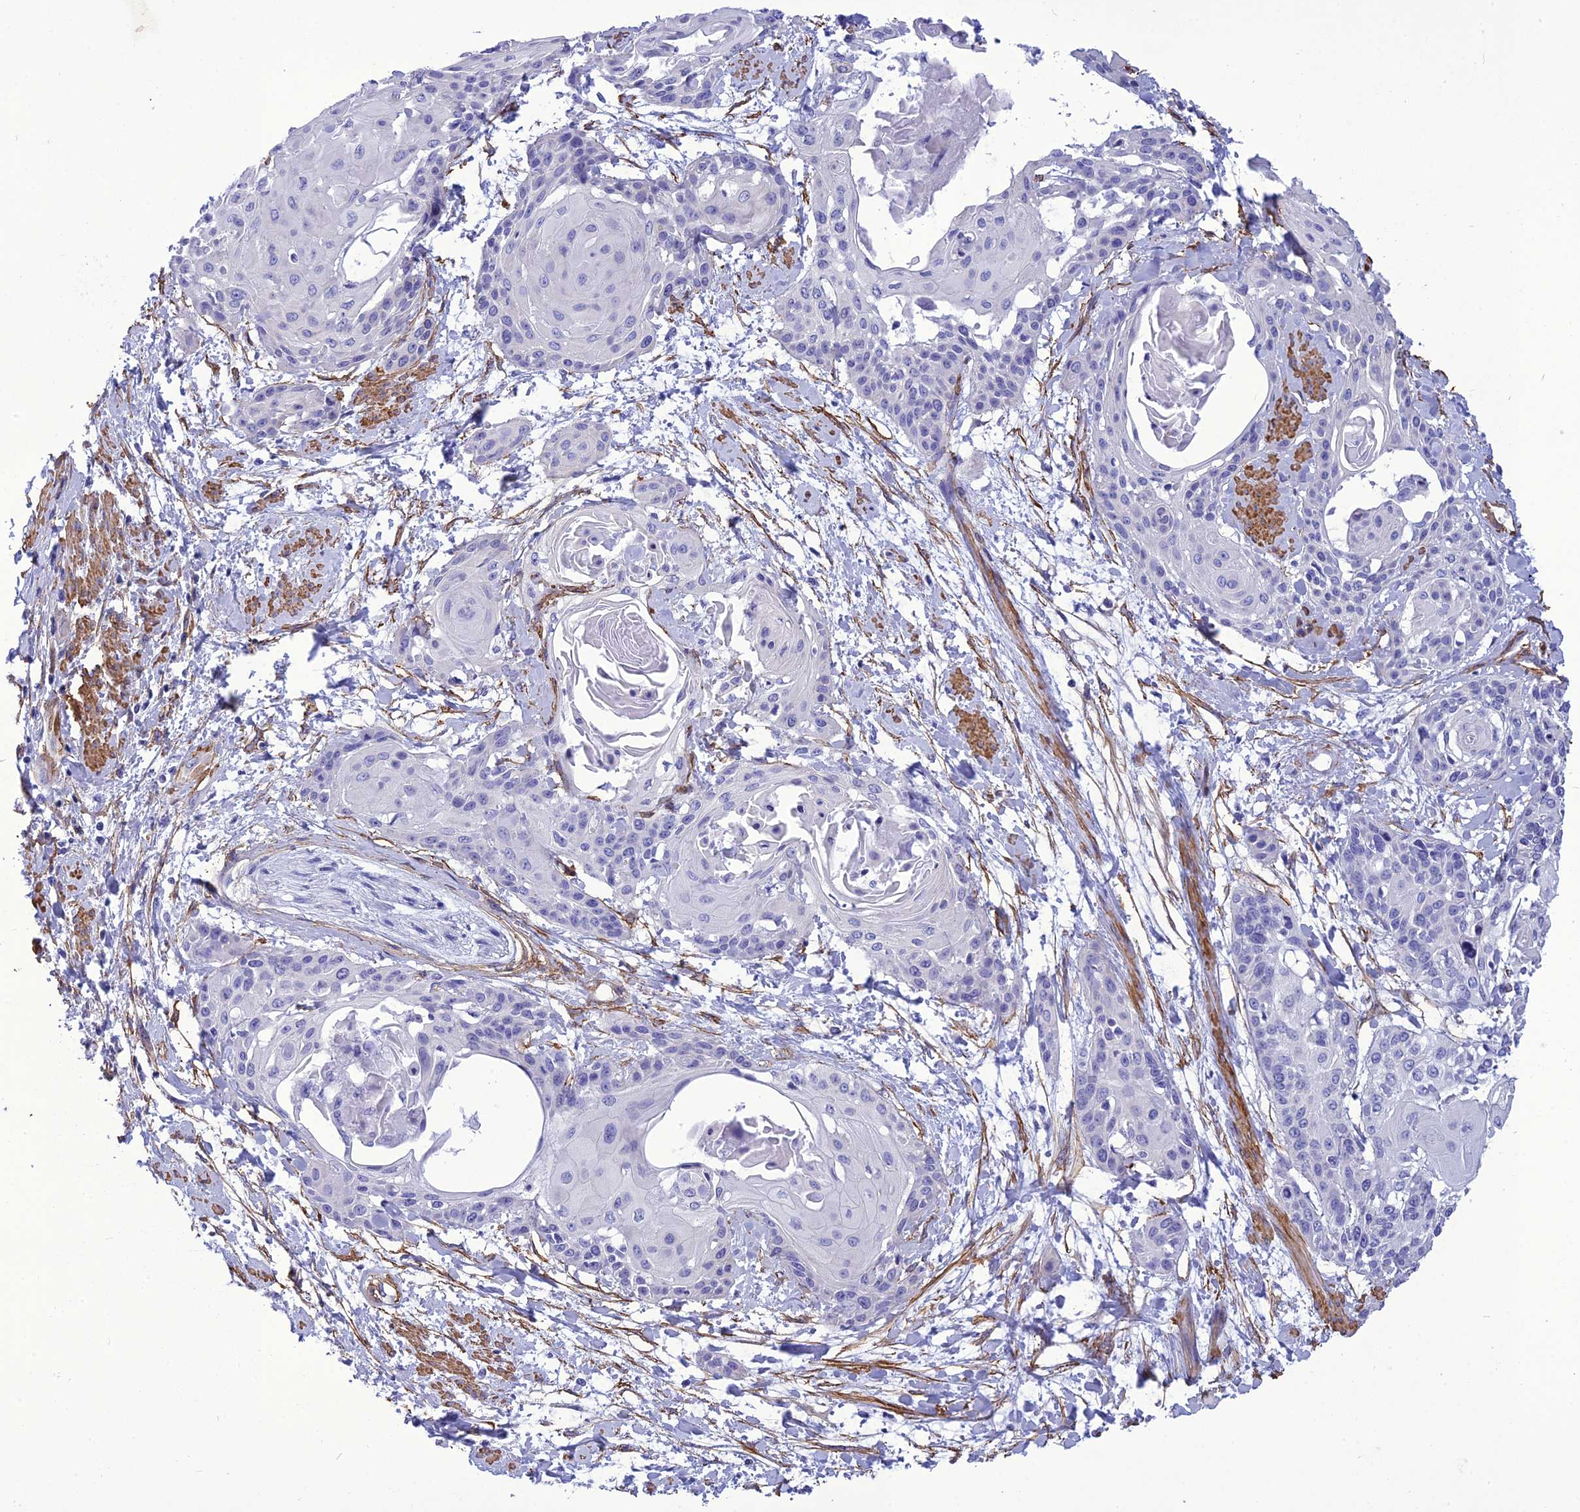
{"staining": {"intensity": "negative", "quantity": "none", "location": "none"}, "tissue": "cervical cancer", "cell_type": "Tumor cells", "image_type": "cancer", "snomed": [{"axis": "morphology", "description": "Squamous cell carcinoma, NOS"}, {"axis": "topography", "description": "Cervix"}], "caption": "Immunohistochemistry (IHC) of human squamous cell carcinoma (cervical) shows no expression in tumor cells.", "gene": "NKD1", "patient": {"sex": "female", "age": 57}}